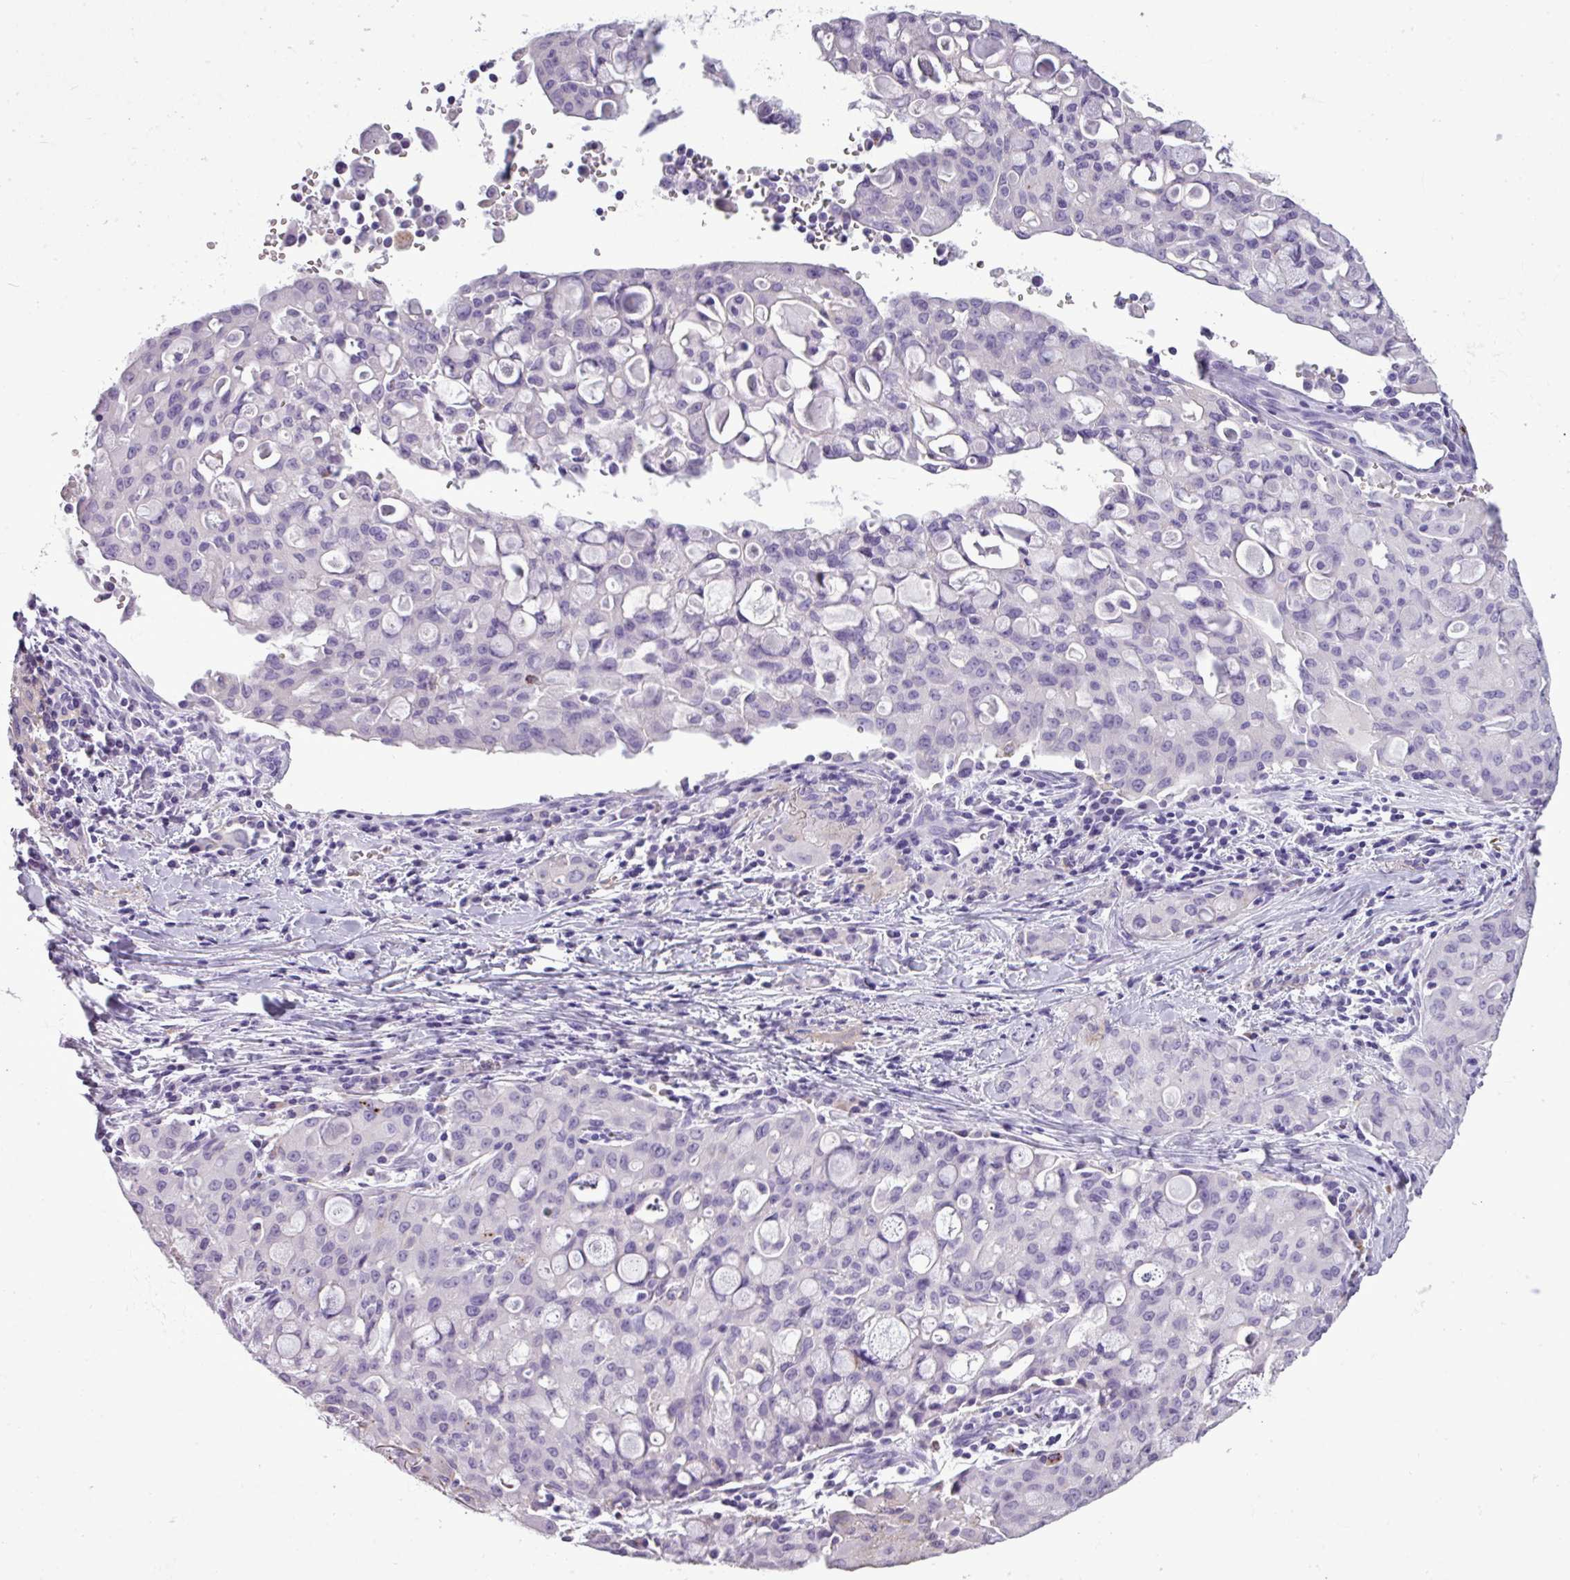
{"staining": {"intensity": "negative", "quantity": "none", "location": "none"}, "tissue": "lung cancer", "cell_type": "Tumor cells", "image_type": "cancer", "snomed": [{"axis": "morphology", "description": "Adenocarcinoma, NOS"}, {"axis": "topography", "description": "Lung"}], "caption": "IHC image of lung cancer (adenocarcinoma) stained for a protein (brown), which displays no positivity in tumor cells.", "gene": "RBMXL2", "patient": {"sex": "female", "age": 44}}